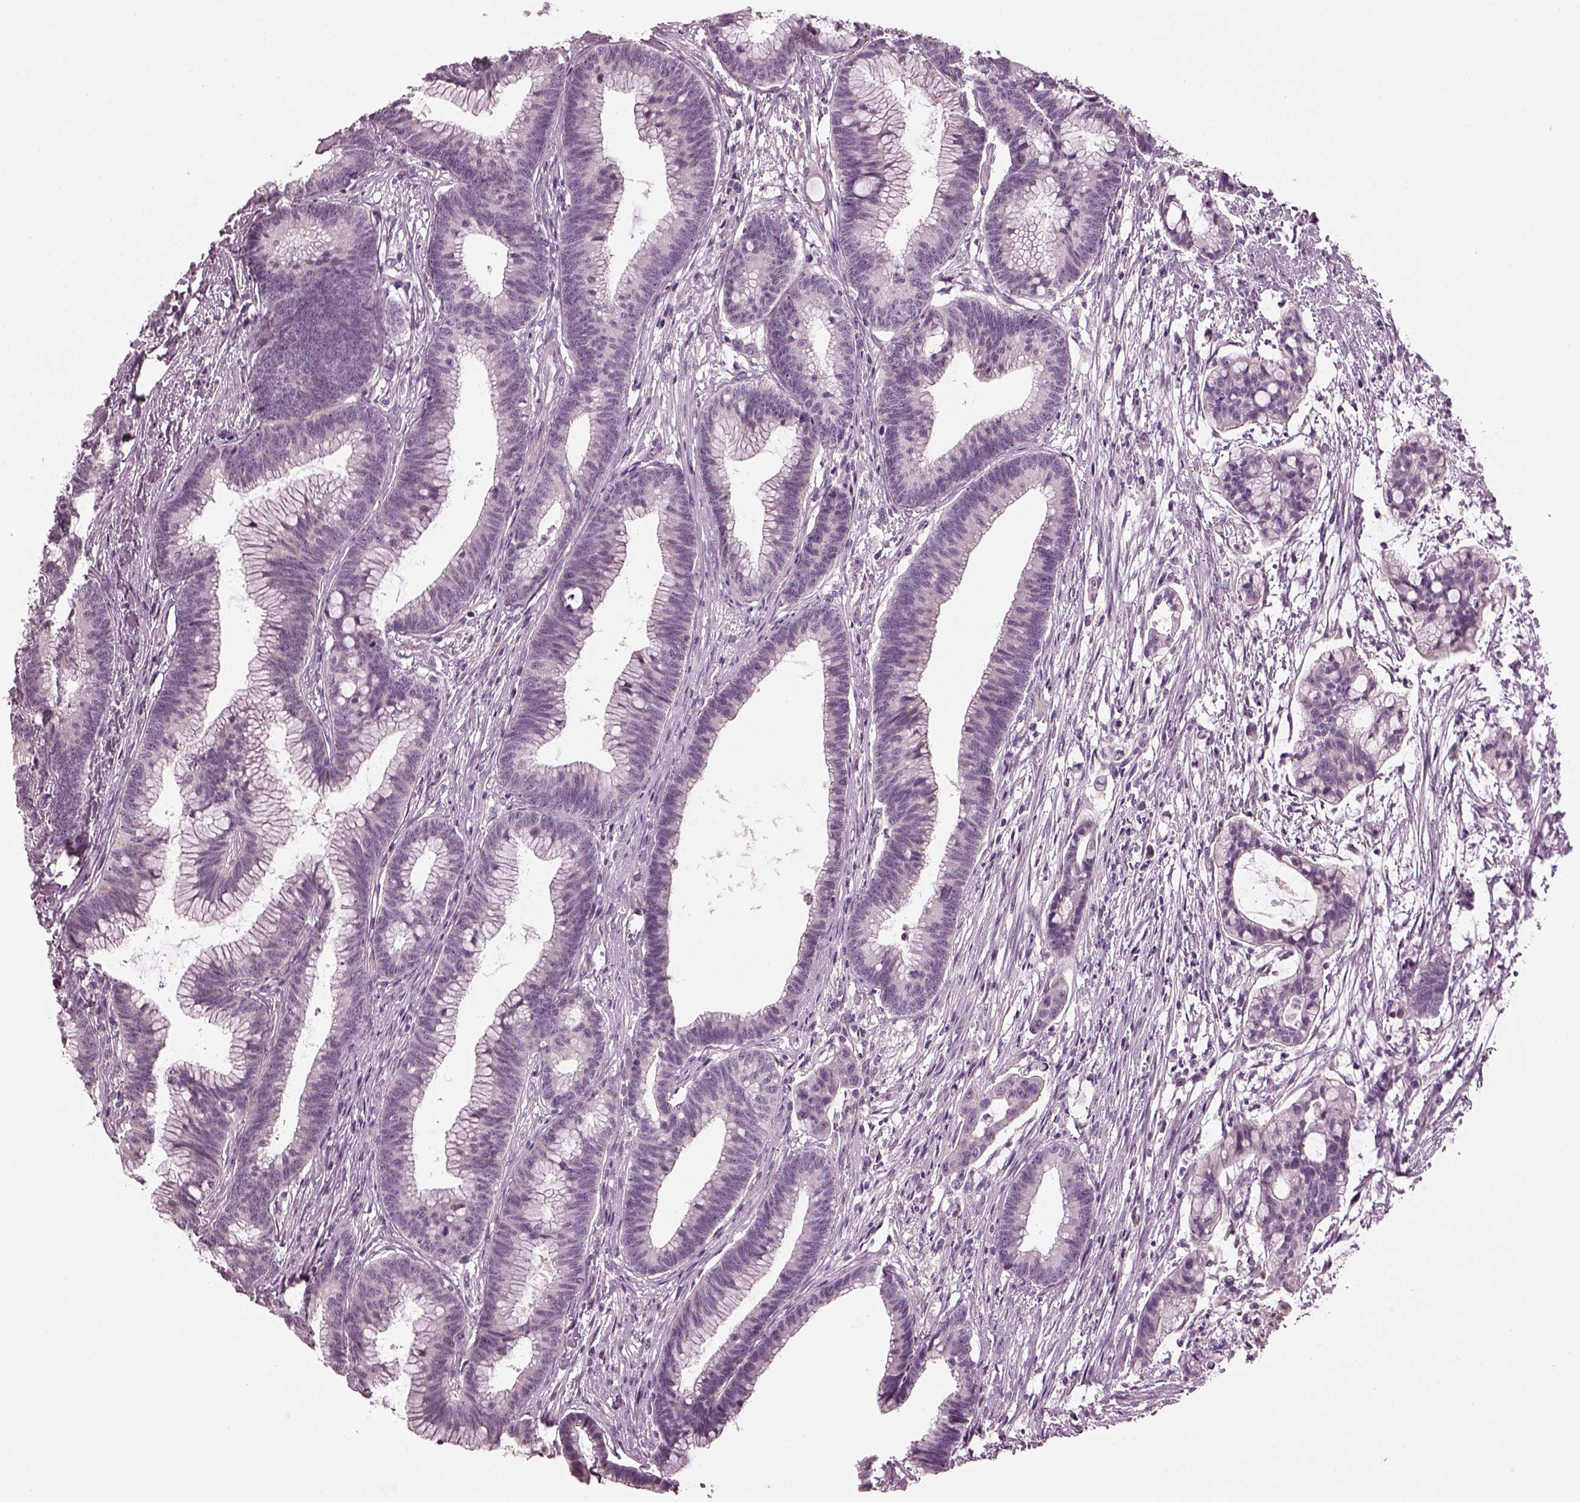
{"staining": {"intensity": "negative", "quantity": "none", "location": "none"}, "tissue": "colorectal cancer", "cell_type": "Tumor cells", "image_type": "cancer", "snomed": [{"axis": "morphology", "description": "Adenocarcinoma, NOS"}, {"axis": "topography", "description": "Colon"}], "caption": "Human colorectal cancer stained for a protein using immunohistochemistry reveals no expression in tumor cells.", "gene": "CACNG4", "patient": {"sex": "female", "age": 78}}